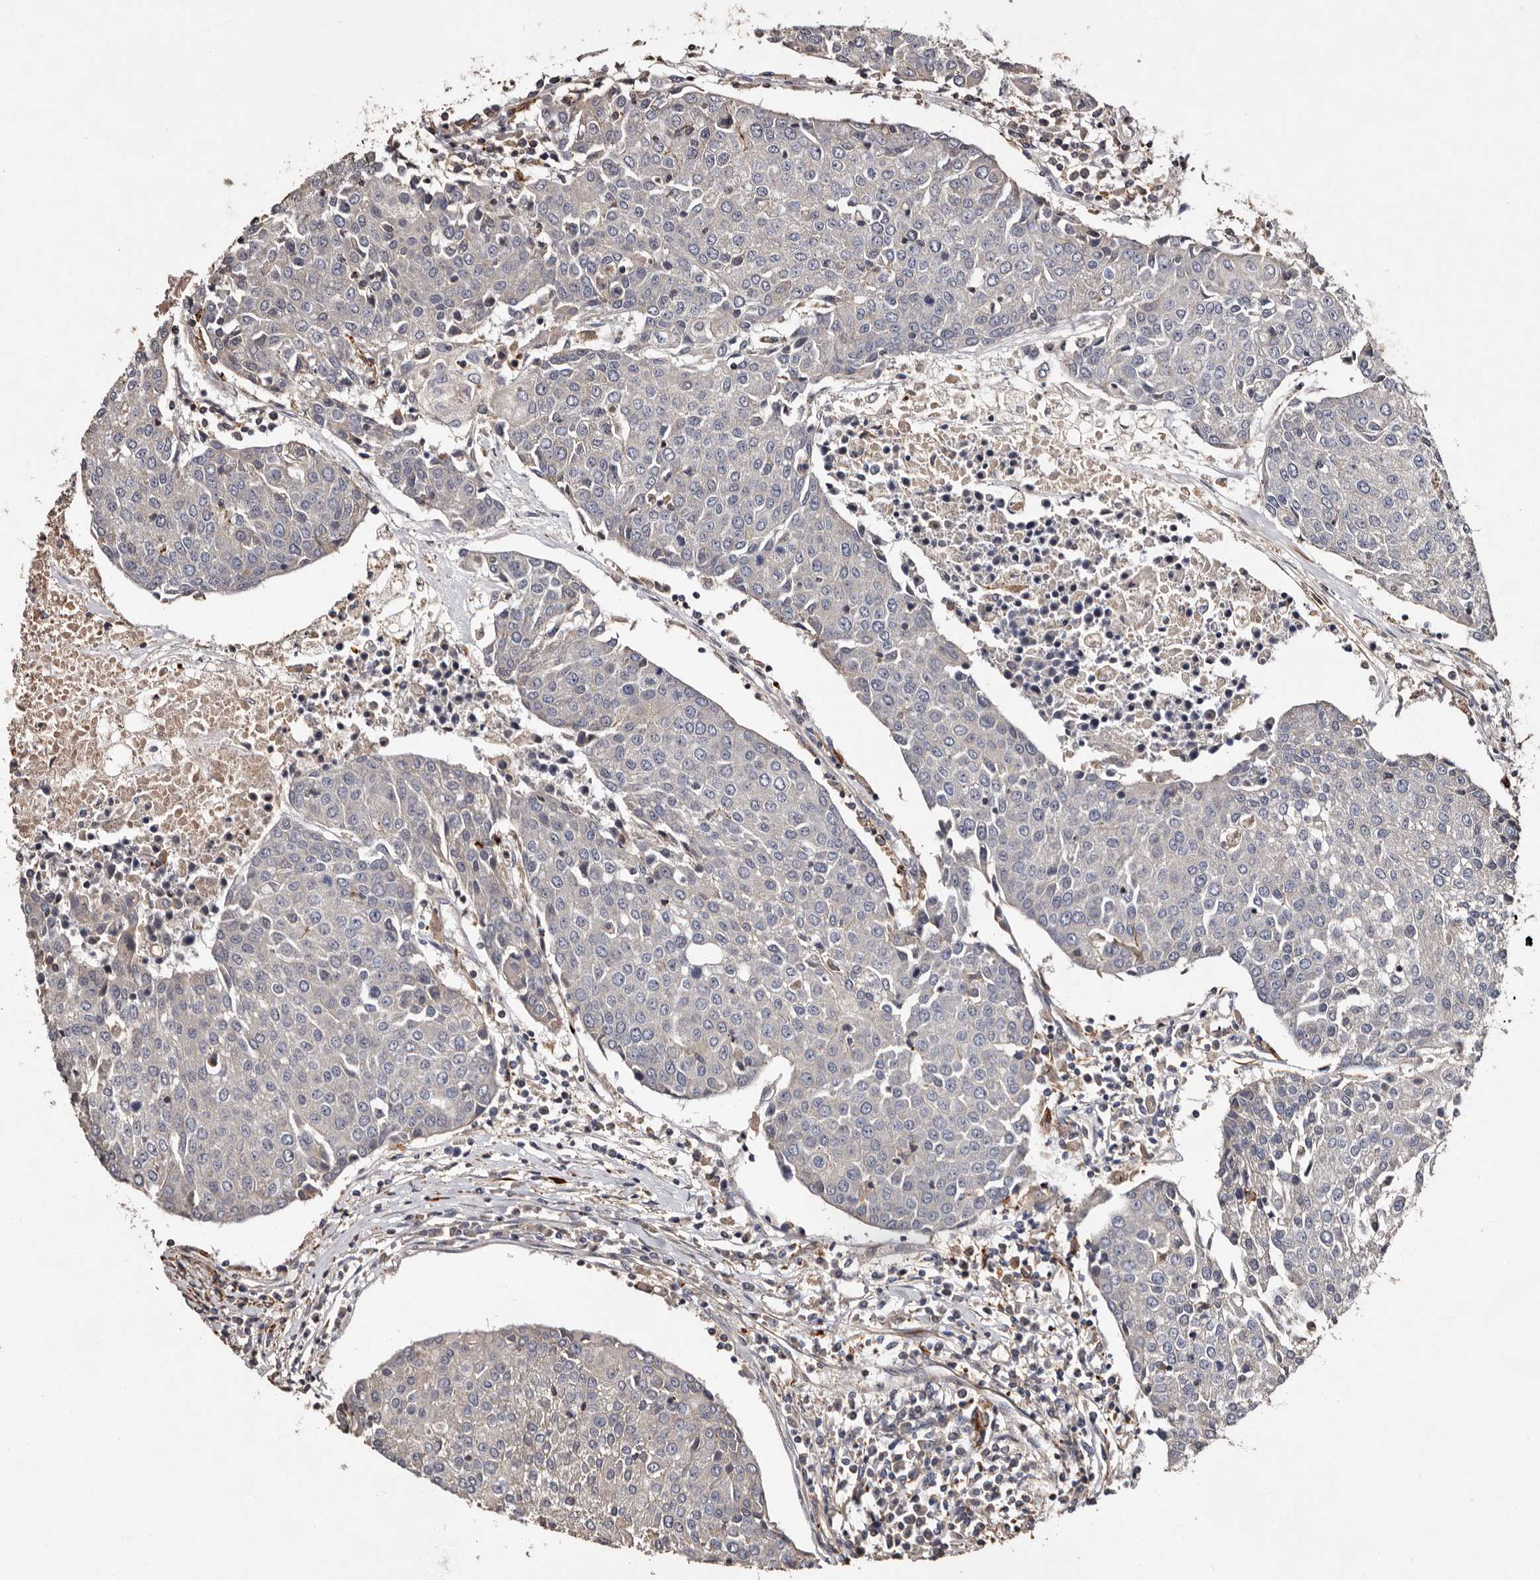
{"staining": {"intensity": "negative", "quantity": "none", "location": "none"}, "tissue": "urothelial cancer", "cell_type": "Tumor cells", "image_type": "cancer", "snomed": [{"axis": "morphology", "description": "Urothelial carcinoma, High grade"}, {"axis": "topography", "description": "Urinary bladder"}], "caption": "This is an immunohistochemistry histopathology image of human urothelial carcinoma (high-grade). There is no staining in tumor cells.", "gene": "PRKD3", "patient": {"sex": "female", "age": 85}}